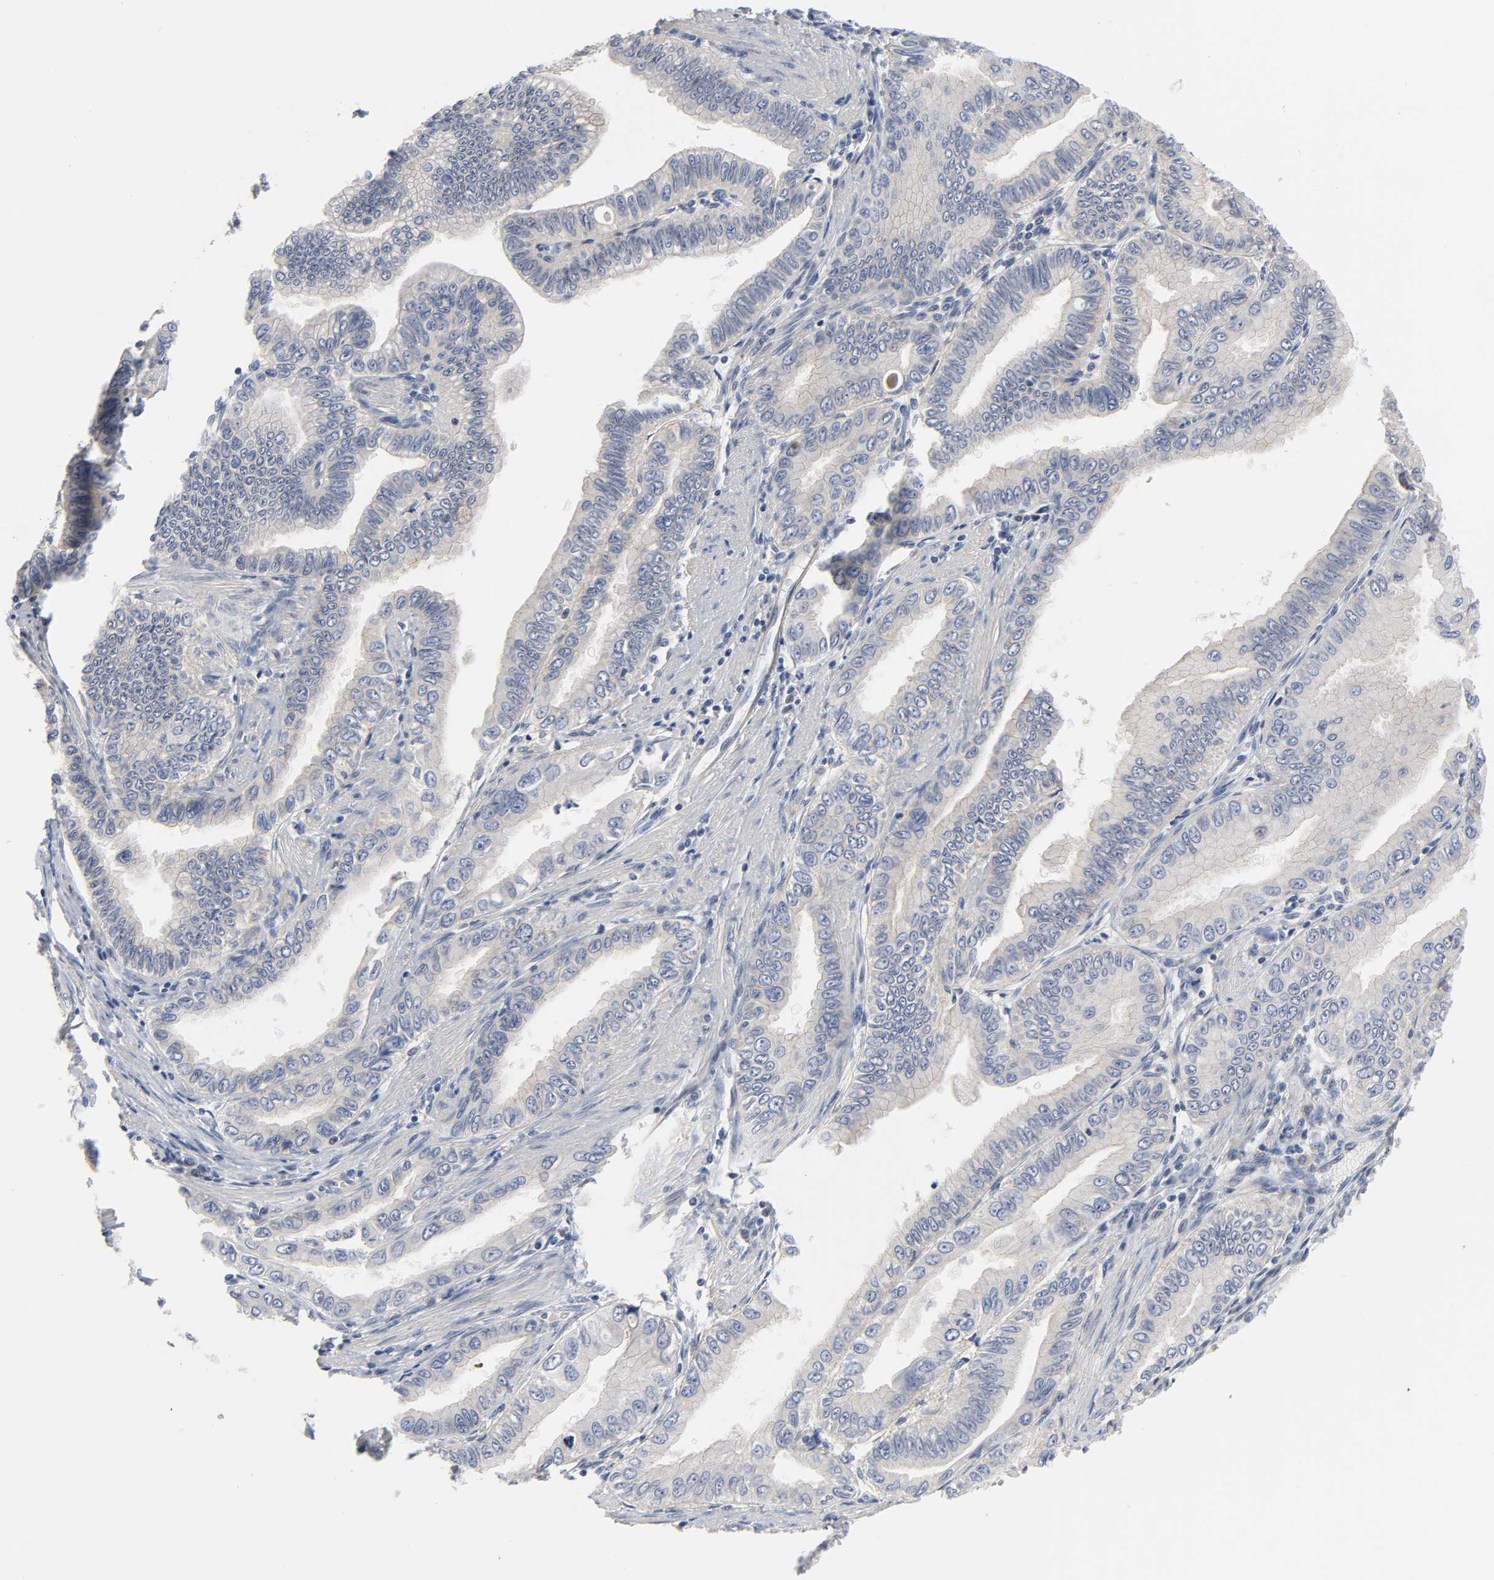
{"staining": {"intensity": "weak", "quantity": "<25%", "location": "cytoplasmic/membranous"}, "tissue": "pancreatic cancer", "cell_type": "Tumor cells", "image_type": "cancer", "snomed": [{"axis": "morphology", "description": "Normal tissue, NOS"}, {"axis": "topography", "description": "Lymph node"}], "caption": "Immunohistochemical staining of human pancreatic cancer demonstrates no significant expression in tumor cells.", "gene": "DDX10", "patient": {"sex": "male", "age": 50}}